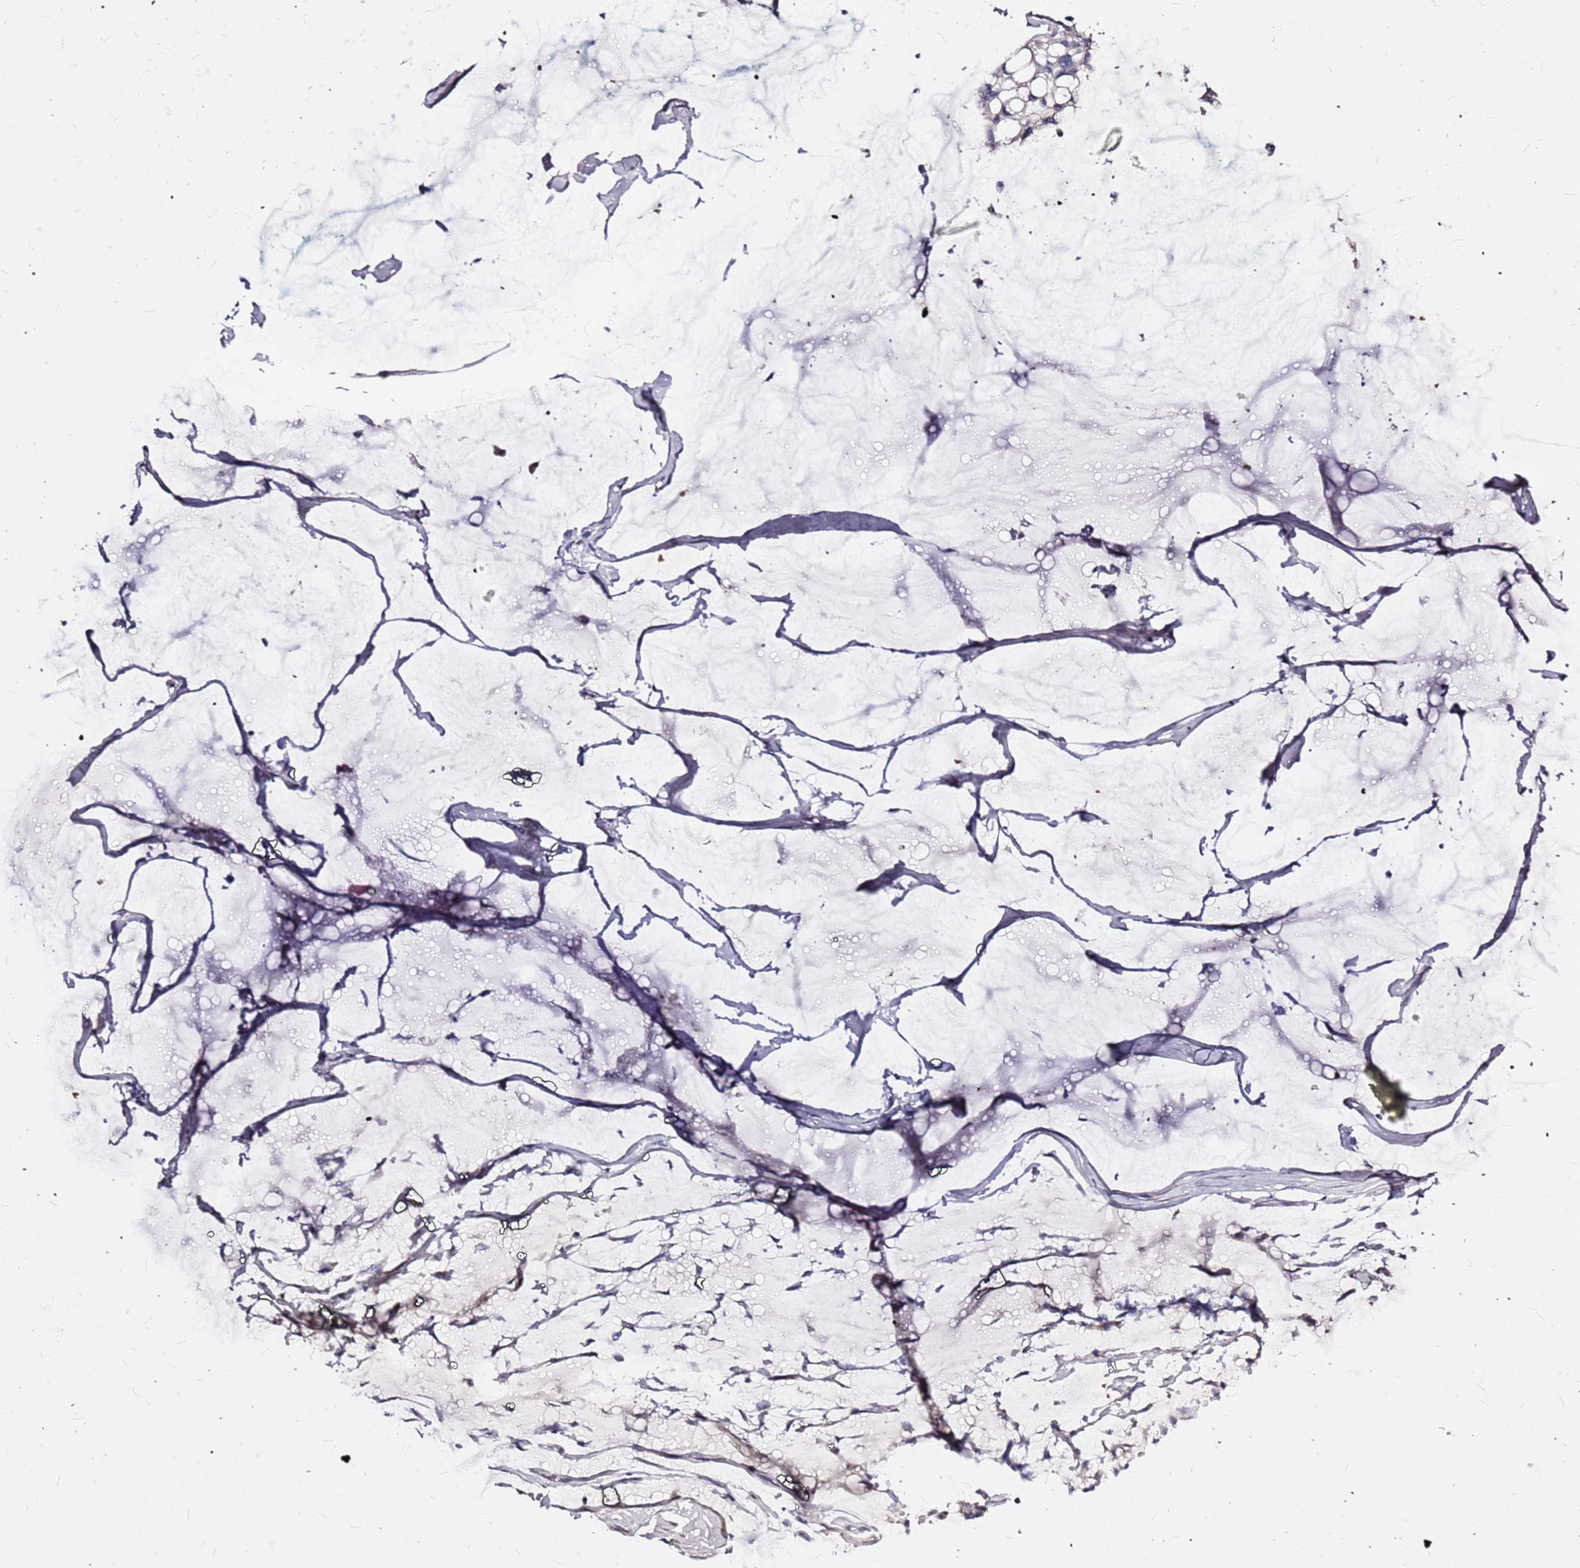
{"staining": {"intensity": "weak", "quantity": "25%-75%", "location": "cytoplasmic/membranous"}, "tissue": "ovarian cancer", "cell_type": "Tumor cells", "image_type": "cancer", "snomed": [{"axis": "morphology", "description": "Cystadenocarcinoma, mucinous, NOS"}, {"axis": "topography", "description": "Ovary"}], "caption": "High-power microscopy captured an immunohistochemistry (IHC) histopathology image of ovarian cancer (mucinous cystadenocarcinoma), revealing weak cytoplasmic/membranous expression in approximately 25%-75% of tumor cells. (DAB IHC, brown staining for protein, blue staining for nuclei).", "gene": "CASD1", "patient": {"sex": "female", "age": 39}}